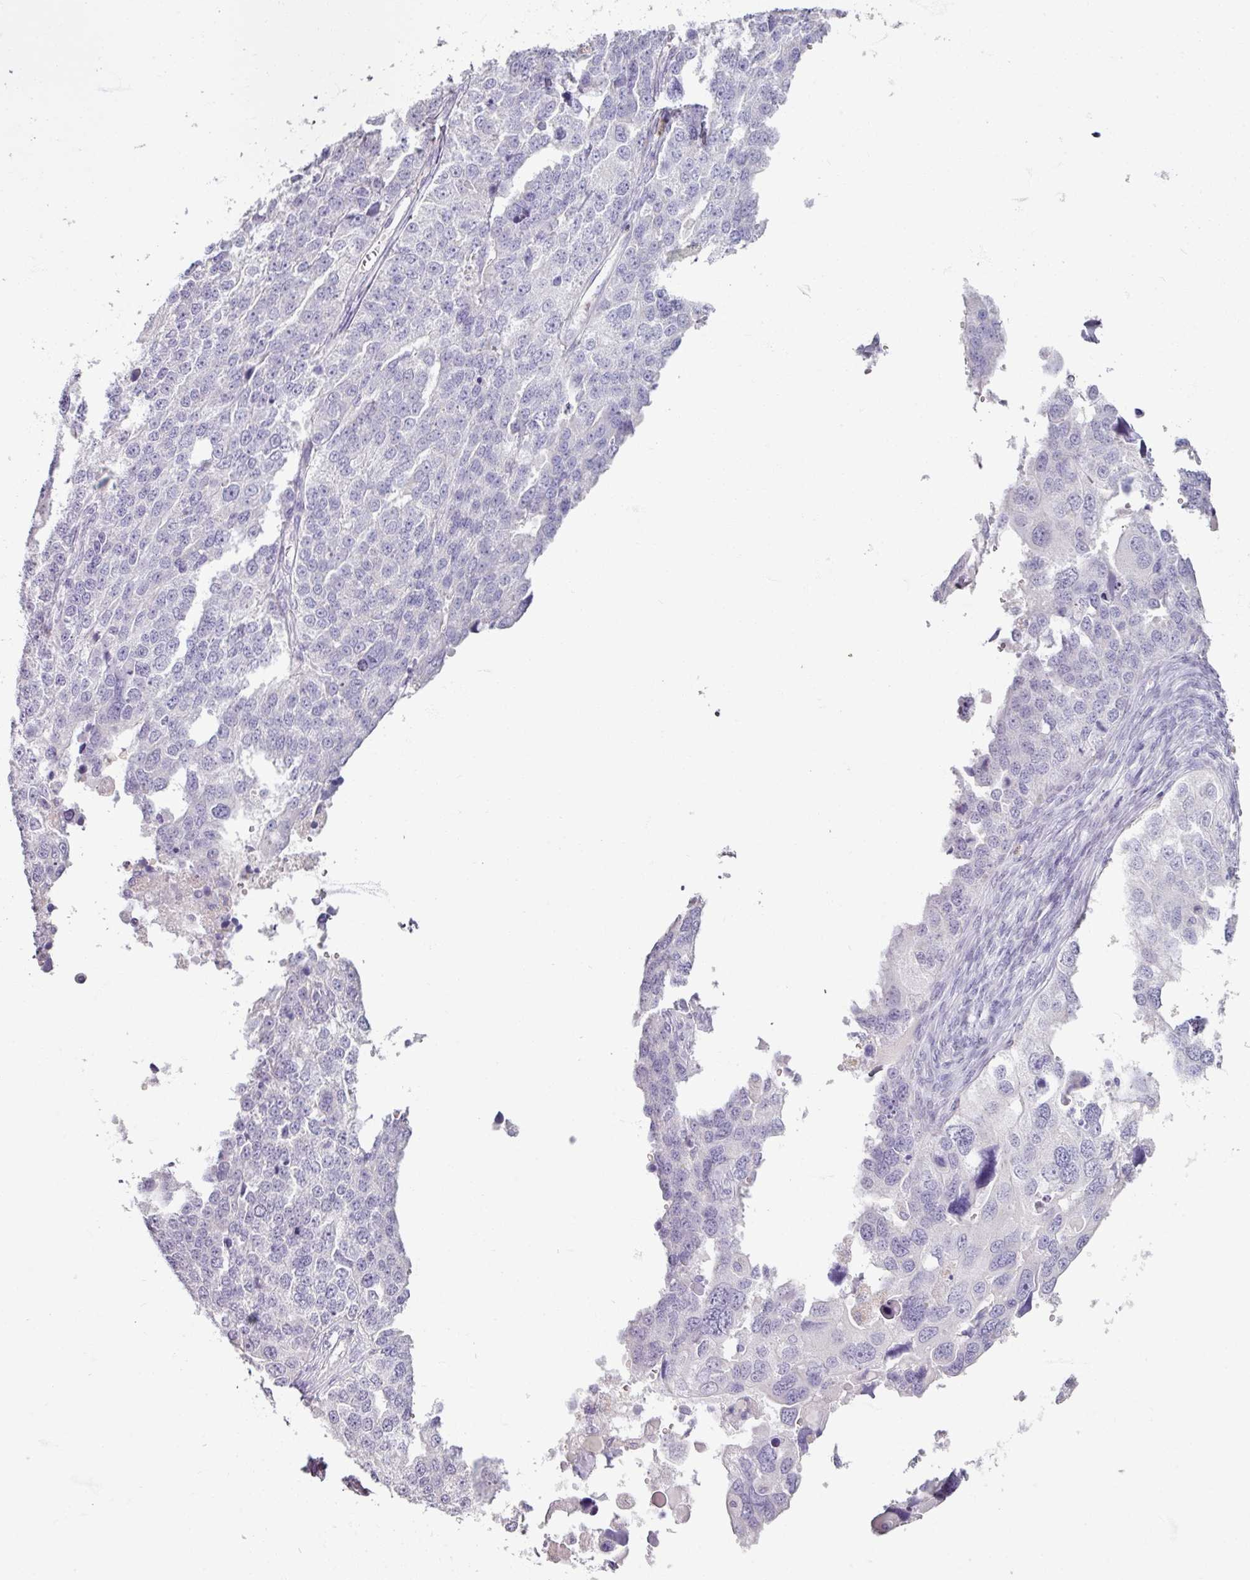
{"staining": {"intensity": "negative", "quantity": "none", "location": "none"}, "tissue": "ovarian cancer", "cell_type": "Tumor cells", "image_type": "cancer", "snomed": [{"axis": "morphology", "description": "Cystadenocarcinoma, serous, NOS"}, {"axis": "topography", "description": "Ovary"}], "caption": "Immunohistochemistry micrograph of ovarian cancer stained for a protein (brown), which displays no expression in tumor cells. (Stains: DAB IHC with hematoxylin counter stain, Microscopy: brightfield microscopy at high magnification).", "gene": "ARG1", "patient": {"sex": "female", "age": 76}}